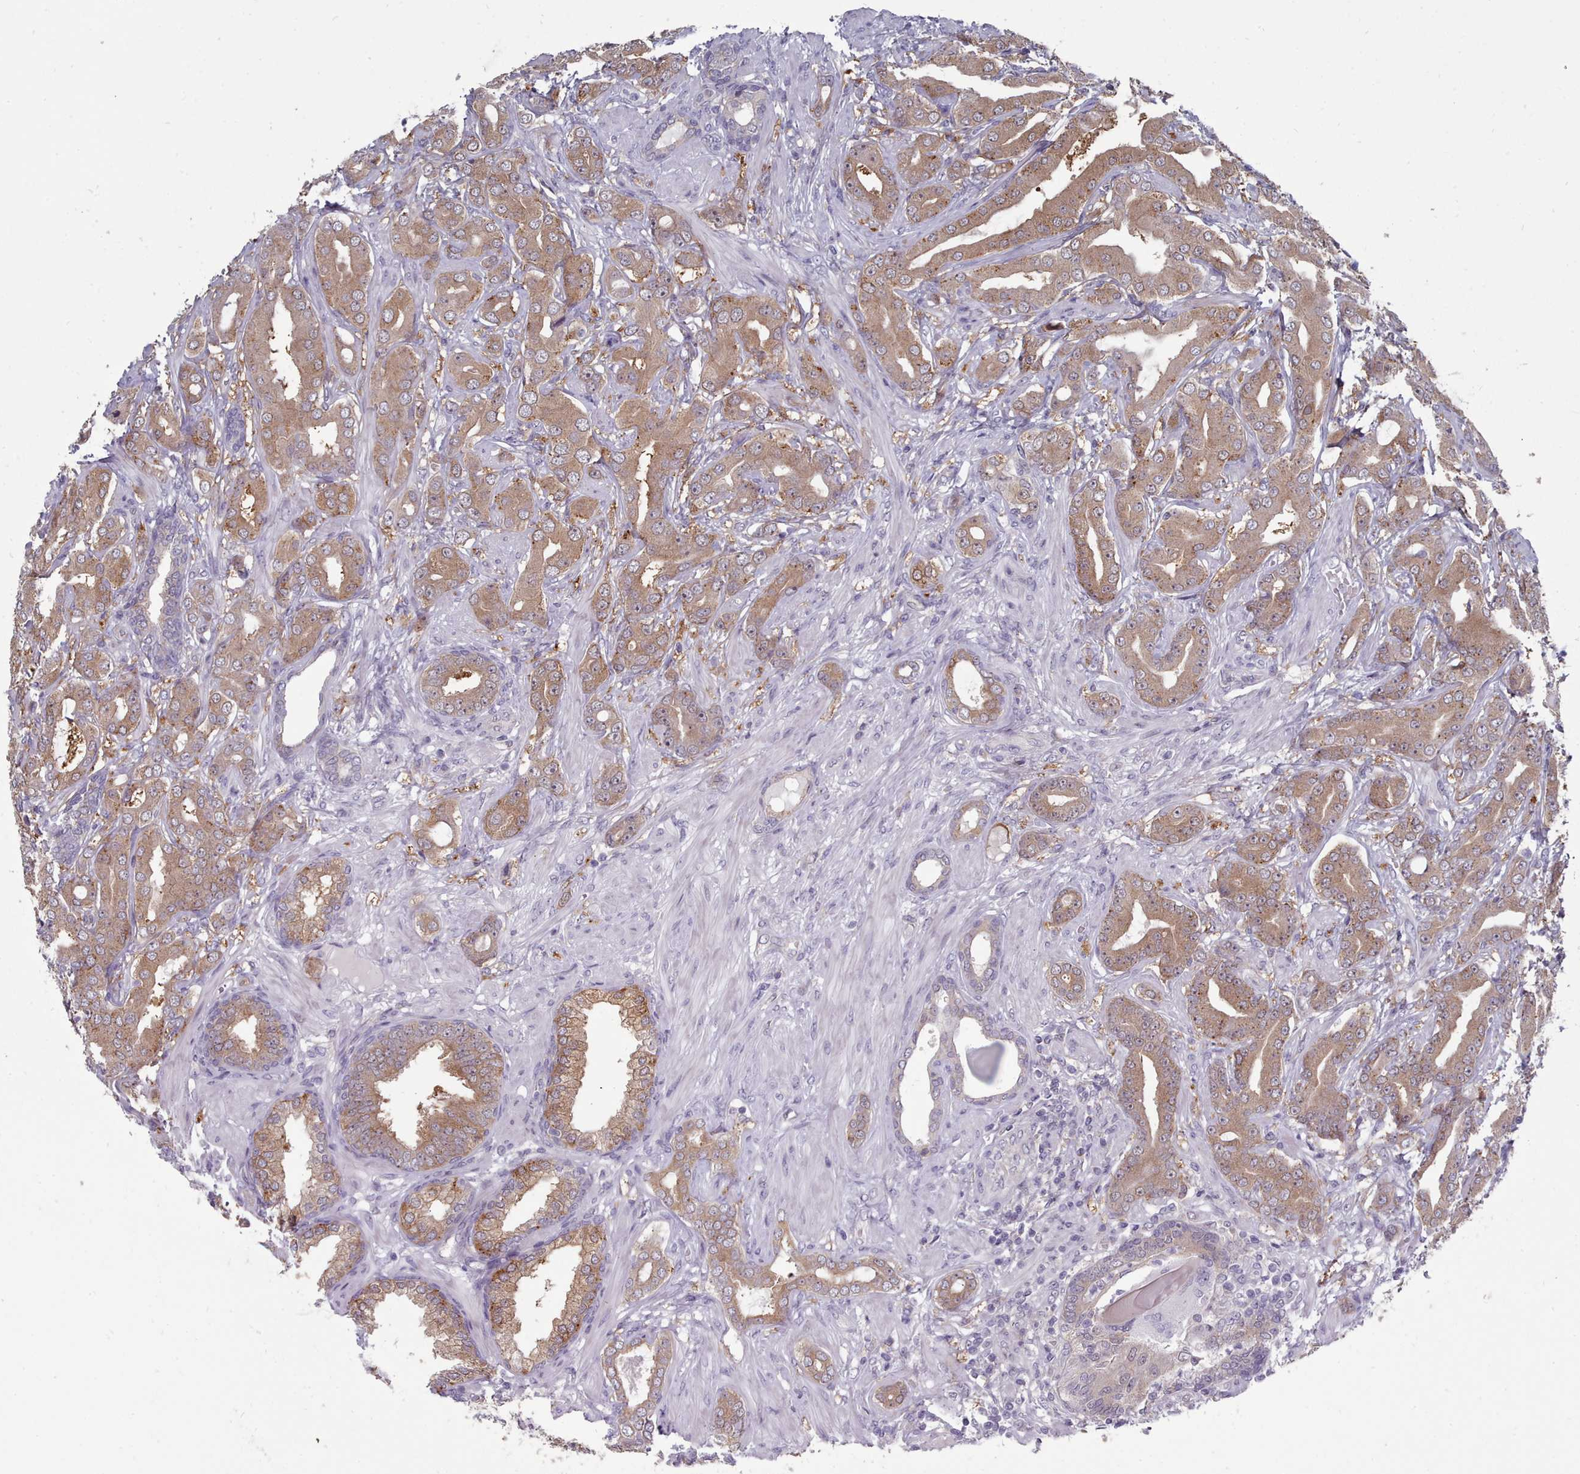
{"staining": {"intensity": "moderate", "quantity": ">75%", "location": "cytoplasmic/membranous,nuclear"}, "tissue": "prostate cancer", "cell_type": "Tumor cells", "image_type": "cancer", "snomed": [{"axis": "morphology", "description": "Adenocarcinoma, Low grade"}, {"axis": "topography", "description": "Prostate"}], "caption": "This is an image of IHC staining of prostate low-grade adenocarcinoma, which shows moderate positivity in the cytoplasmic/membranous and nuclear of tumor cells.", "gene": "GINS1", "patient": {"sex": "male", "age": 57}}